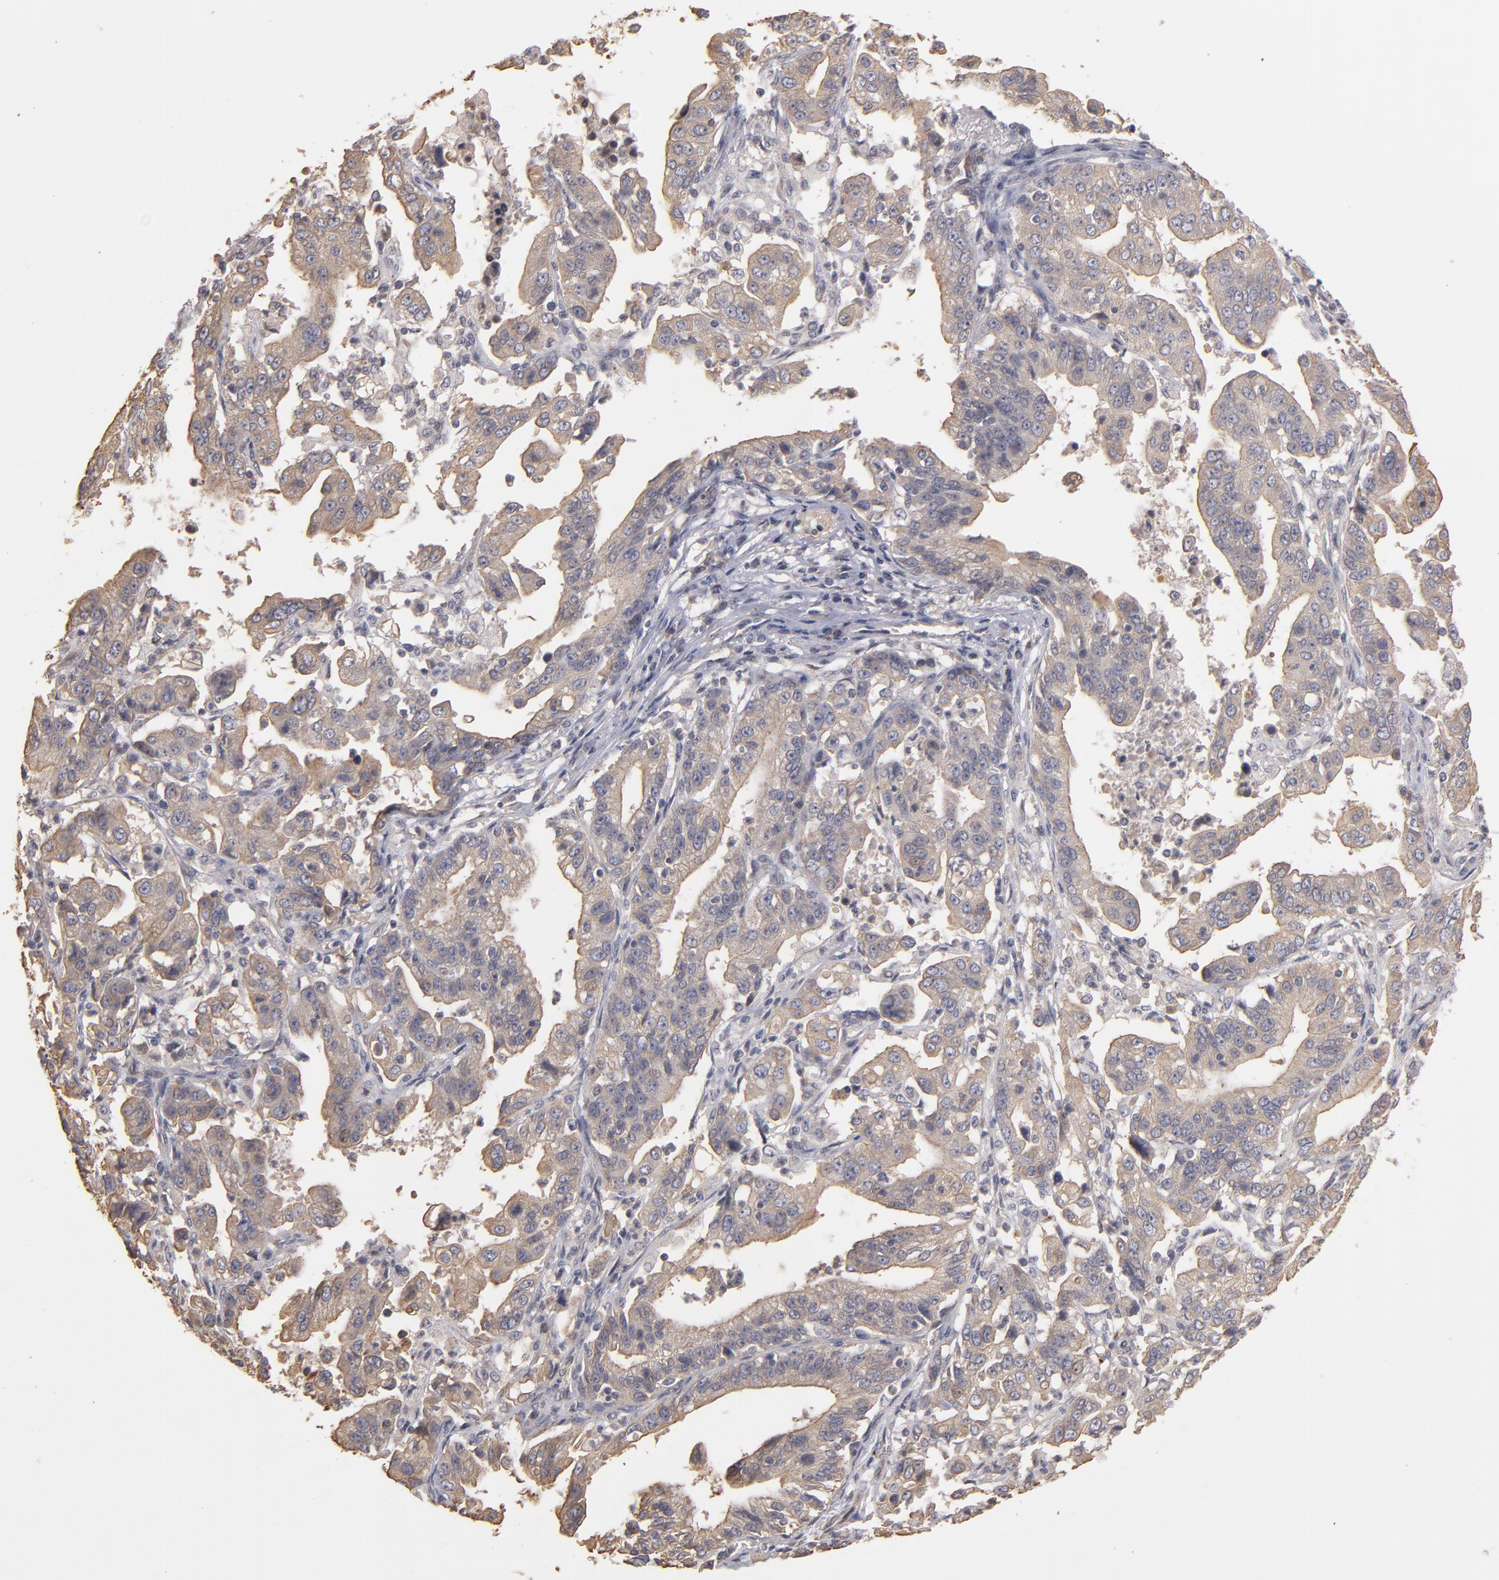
{"staining": {"intensity": "weak", "quantity": ">75%", "location": "cytoplasmic/membranous"}, "tissue": "stomach cancer", "cell_type": "Tumor cells", "image_type": "cancer", "snomed": [{"axis": "morphology", "description": "Adenocarcinoma, NOS"}, {"axis": "topography", "description": "Stomach, upper"}], "caption": "Protein staining of stomach adenocarcinoma tissue reveals weak cytoplasmic/membranous positivity in about >75% of tumor cells. (DAB = brown stain, brightfield microscopy at high magnification).", "gene": "DMD", "patient": {"sex": "female", "age": 50}}